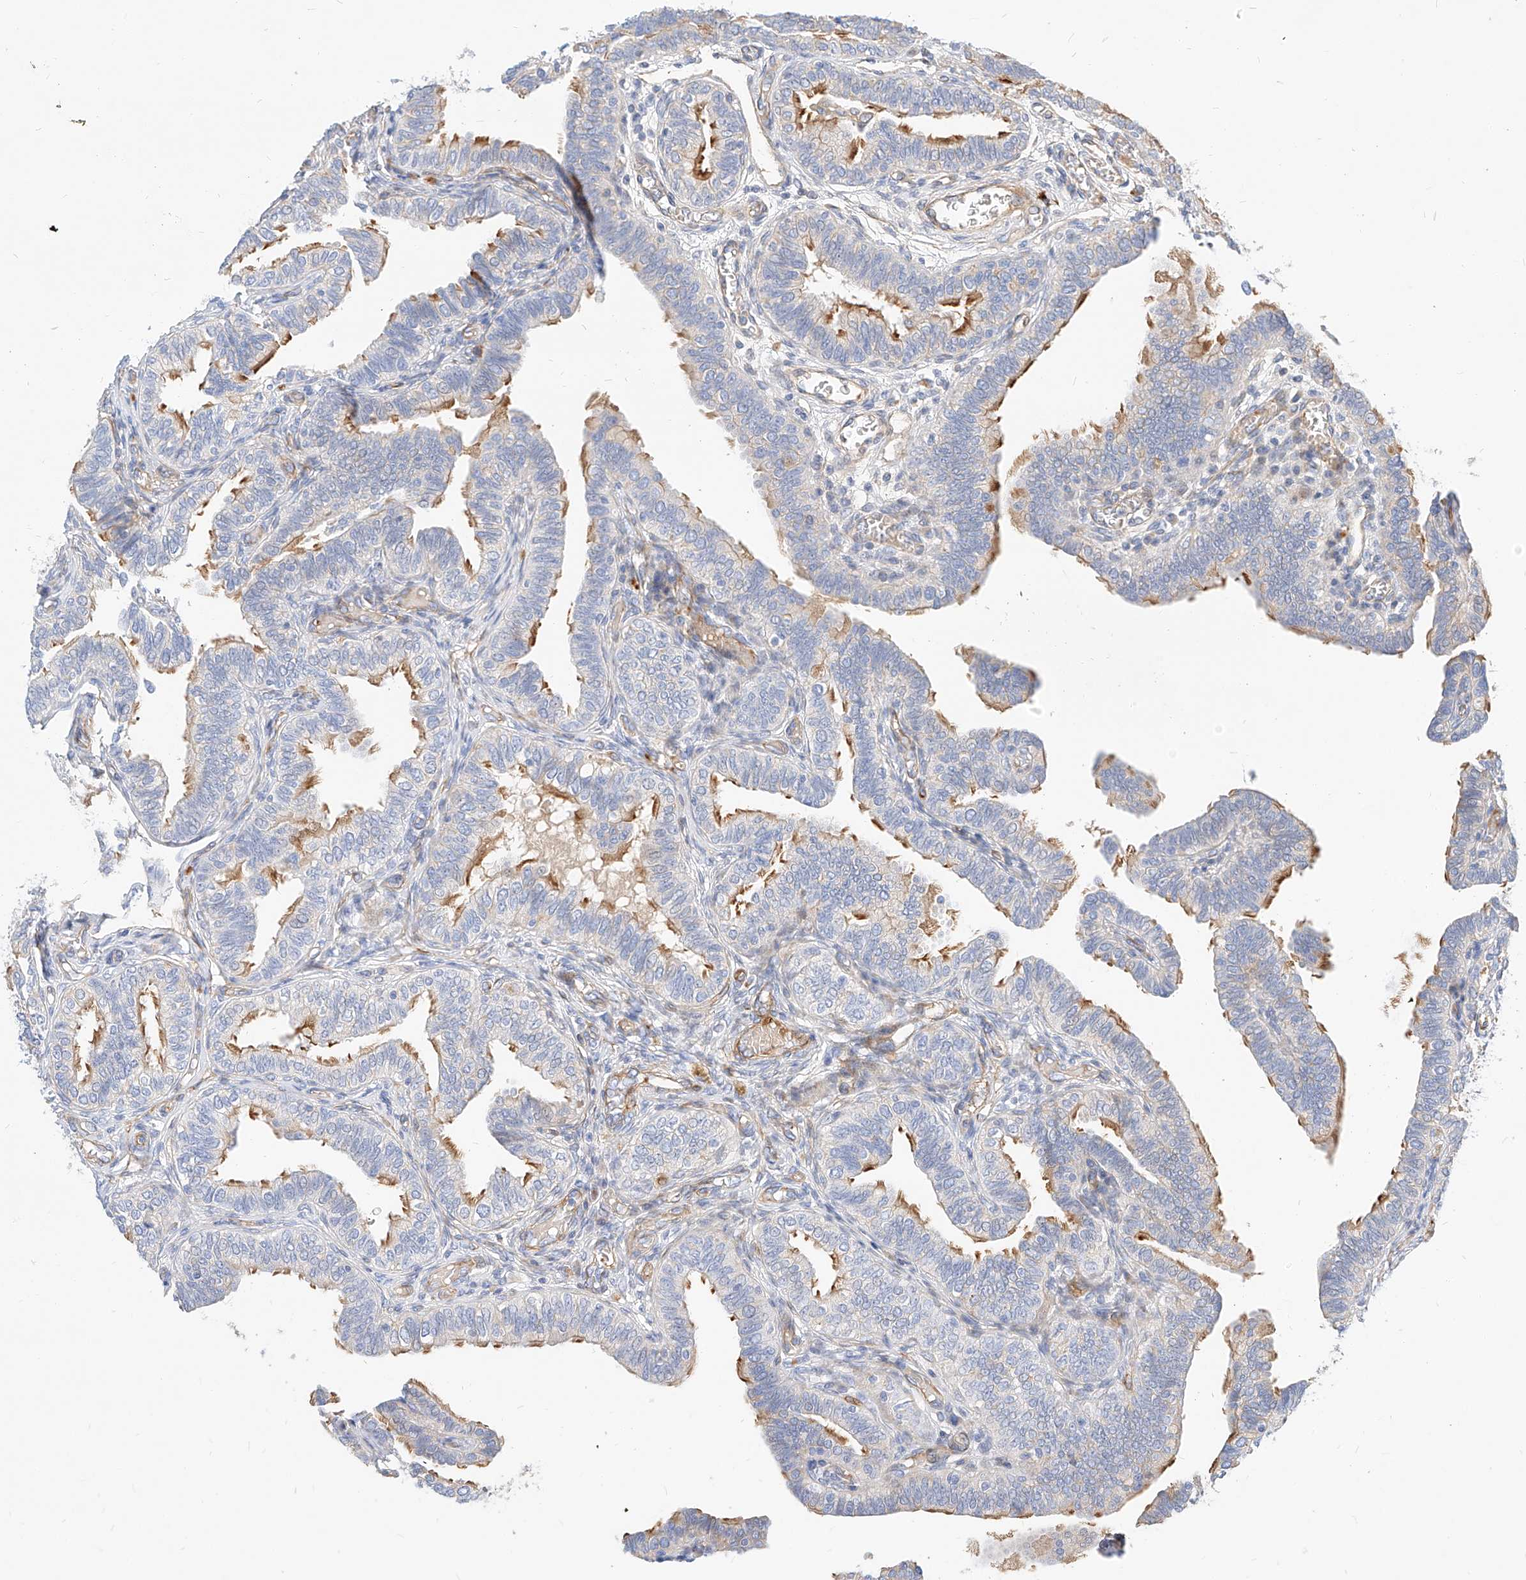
{"staining": {"intensity": "strong", "quantity": "<25%", "location": "cytoplasmic/membranous"}, "tissue": "fallopian tube", "cell_type": "Glandular cells", "image_type": "normal", "snomed": [{"axis": "morphology", "description": "Normal tissue, NOS"}, {"axis": "topography", "description": "Fallopian tube"}], "caption": "A high-resolution image shows immunohistochemistry staining of benign fallopian tube, which demonstrates strong cytoplasmic/membranous staining in about <25% of glandular cells. Immunohistochemistry stains the protein in brown and the nuclei are stained blue.", "gene": "KCNH5", "patient": {"sex": "female", "age": 39}}